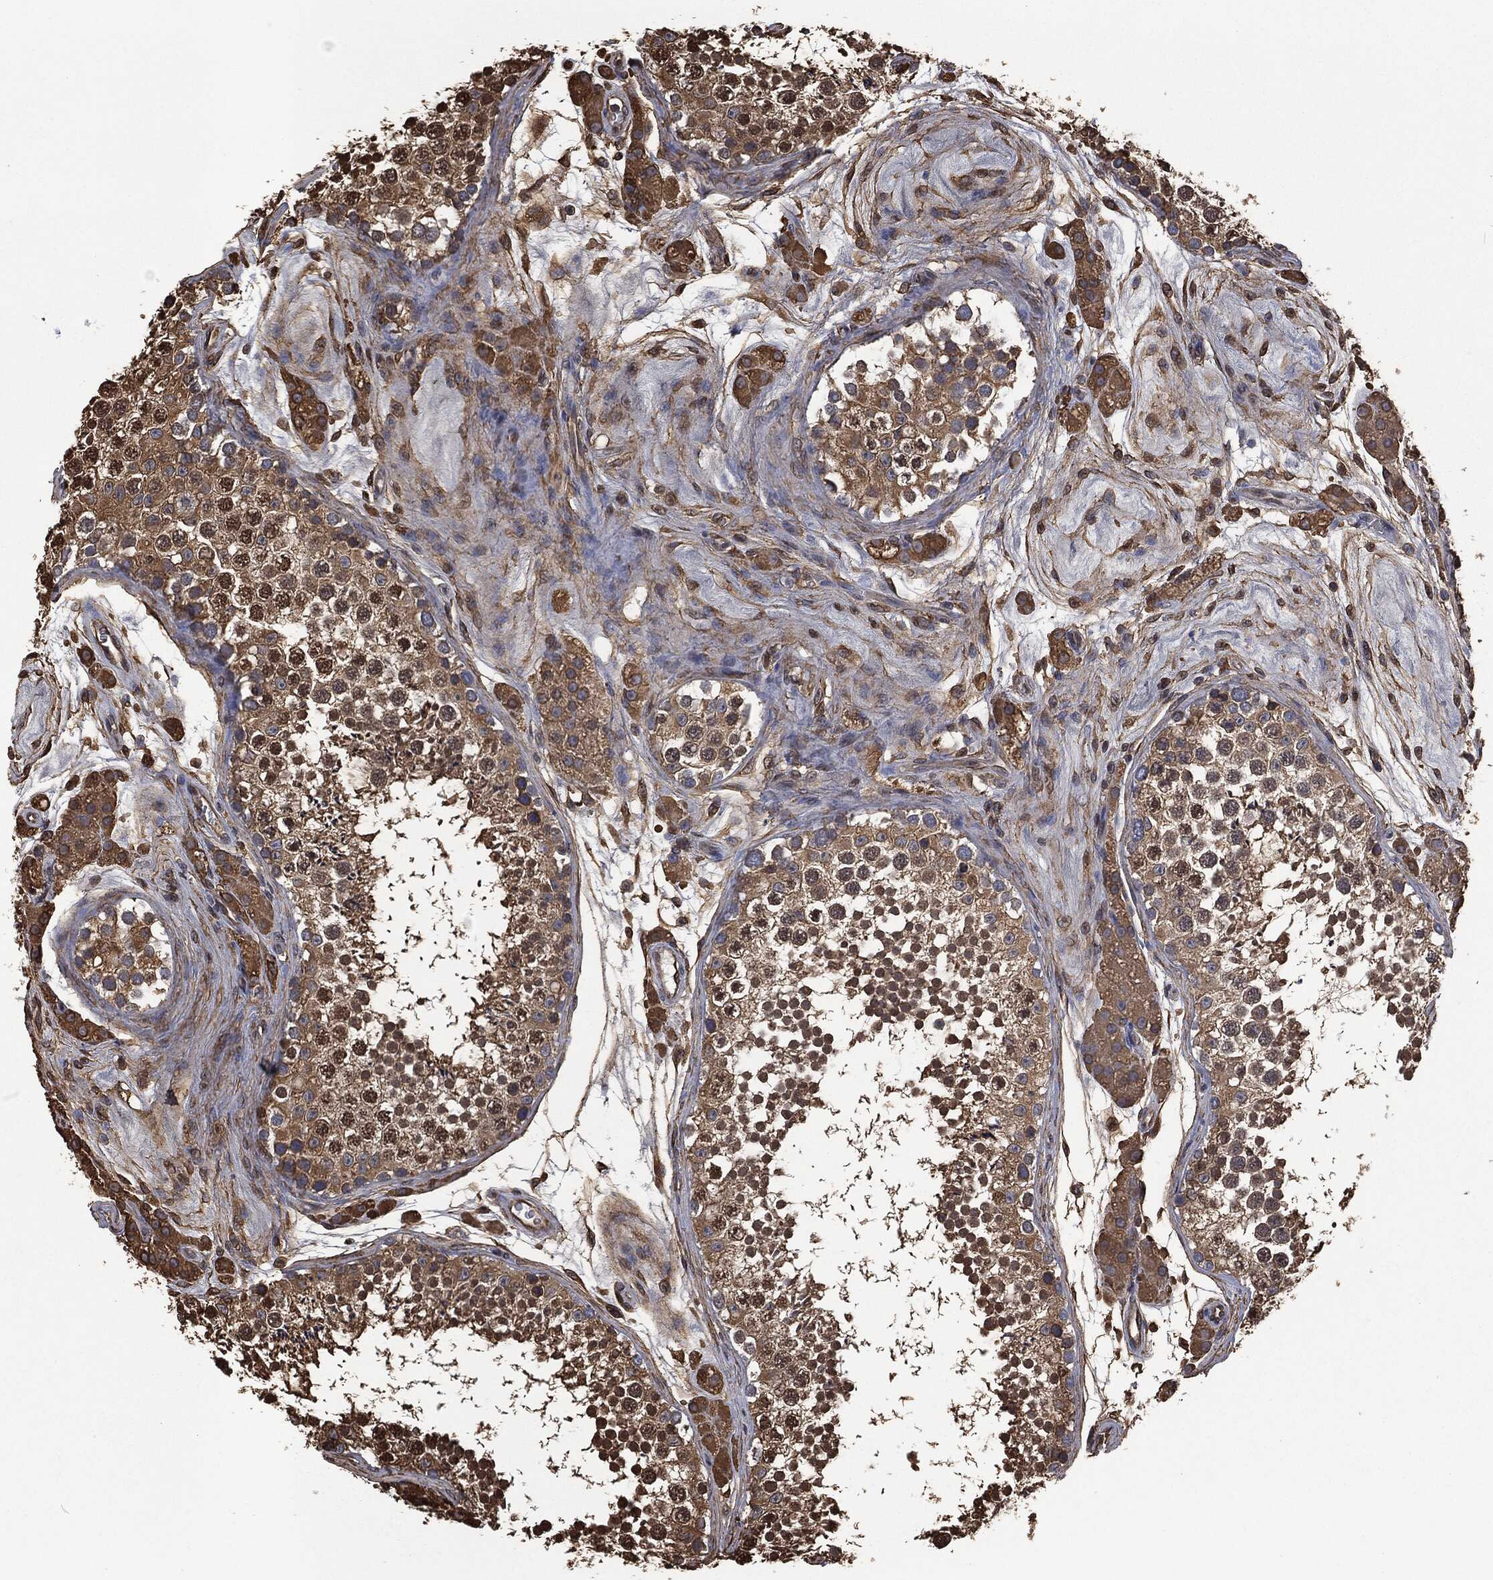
{"staining": {"intensity": "strong", "quantity": ">75%", "location": "cytoplasmic/membranous"}, "tissue": "testis", "cell_type": "Cells in seminiferous ducts", "image_type": "normal", "snomed": [{"axis": "morphology", "description": "Normal tissue, NOS"}, {"axis": "topography", "description": "Testis"}], "caption": "This histopathology image displays unremarkable testis stained with immunohistochemistry to label a protein in brown. The cytoplasmic/membranous of cells in seminiferous ducts show strong positivity for the protein. Nuclei are counter-stained blue.", "gene": "PRDX4", "patient": {"sex": "male", "age": 41}}